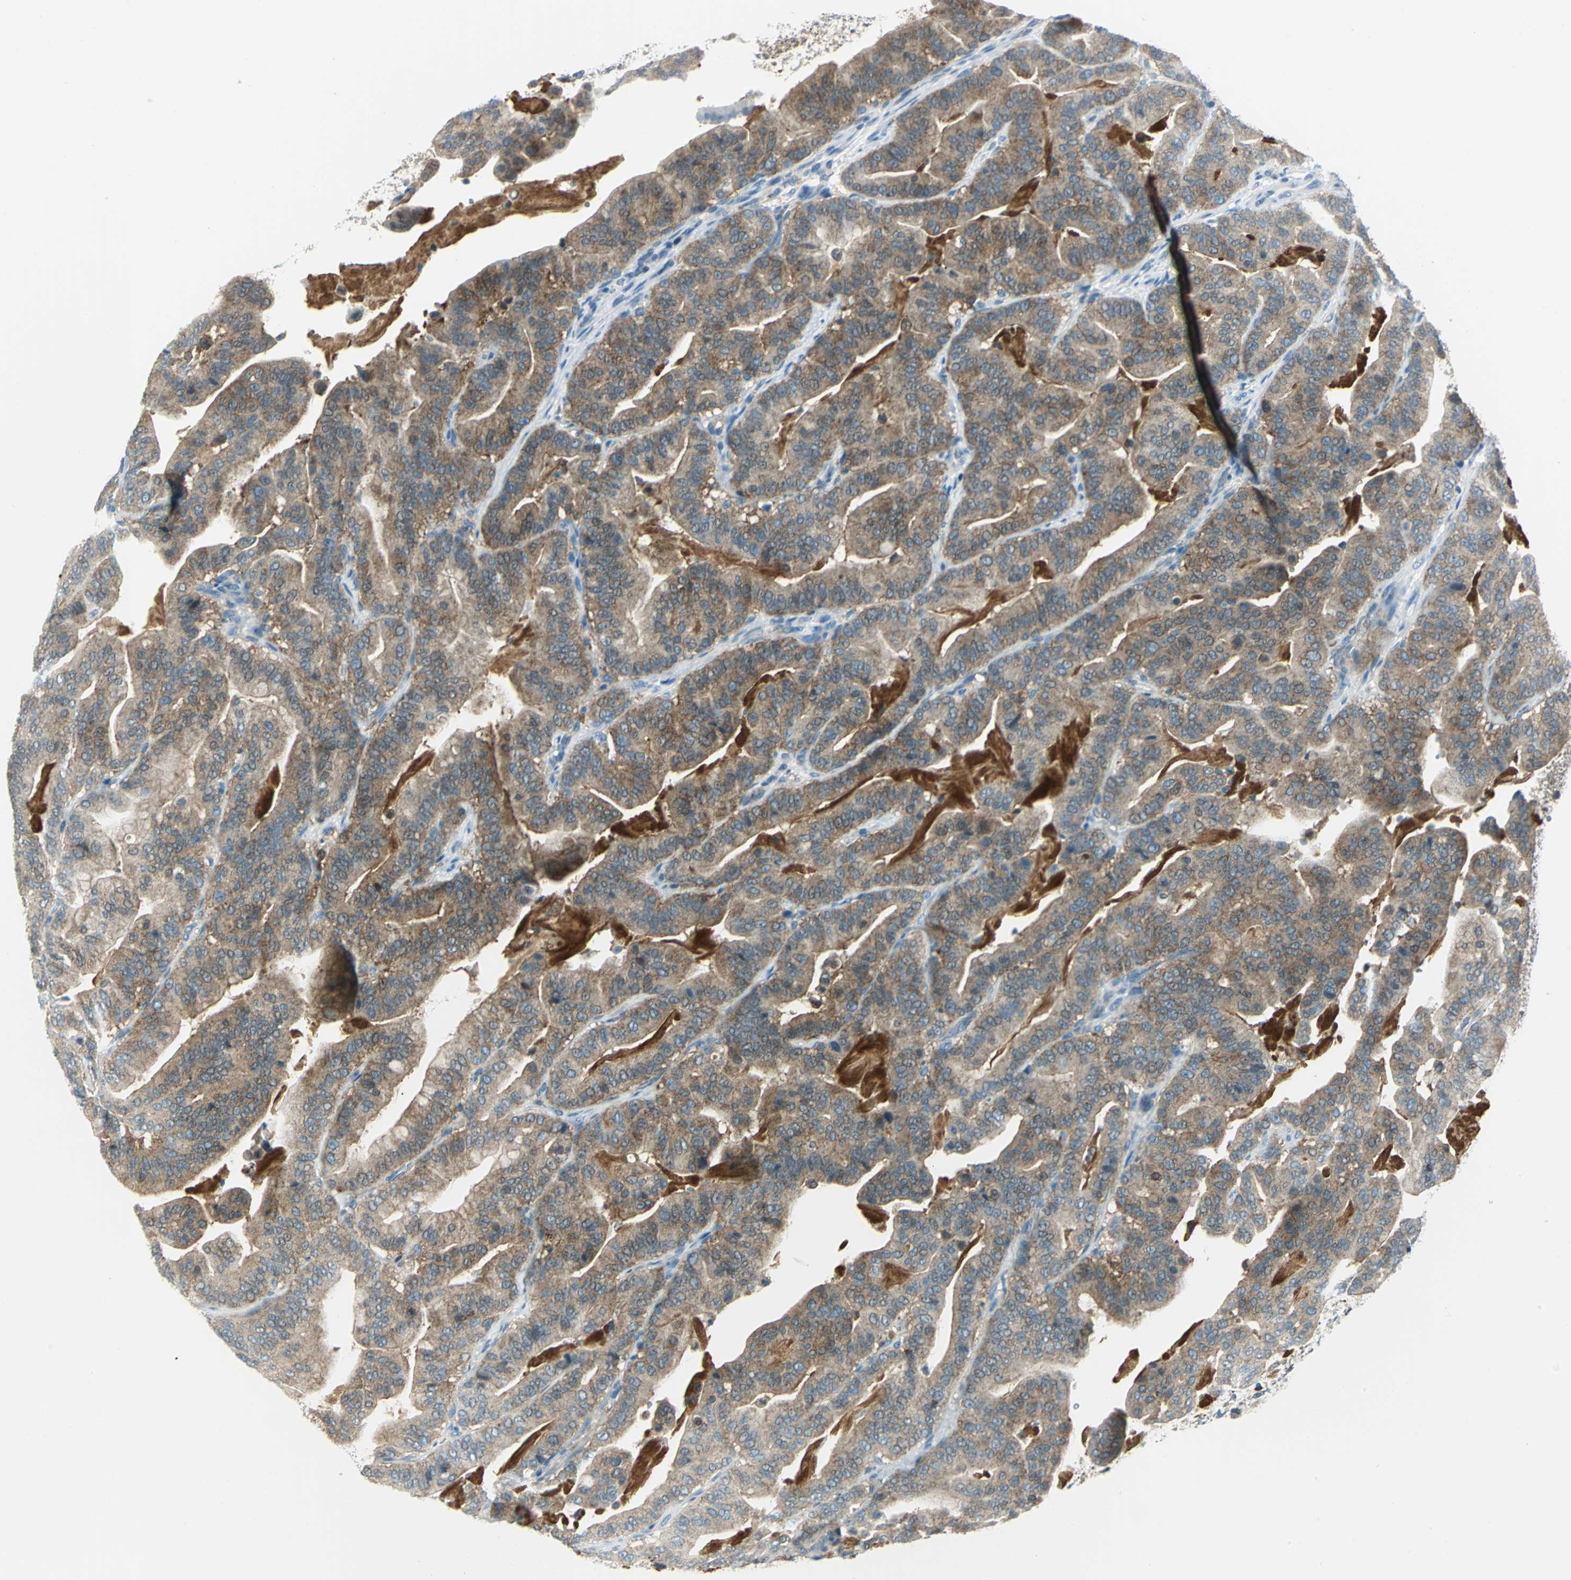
{"staining": {"intensity": "moderate", "quantity": ">75%", "location": "cytoplasmic/membranous"}, "tissue": "pancreatic cancer", "cell_type": "Tumor cells", "image_type": "cancer", "snomed": [{"axis": "morphology", "description": "Adenocarcinoma, NOS"}, {"axis": "topography", "description": "Pancreas"}], "caption": "Protein analysis of pancreatic cancer tissue displays moderate cytoplasmic/membranous staining in approximately >75% of tumor cells. The protein is stained brown, and the nuclei are stained in blue (DAB IHC with brightfield microscopy, high magnification).", "gene": "ALDOA", "patient": {"sex": "male", "age": 63}}